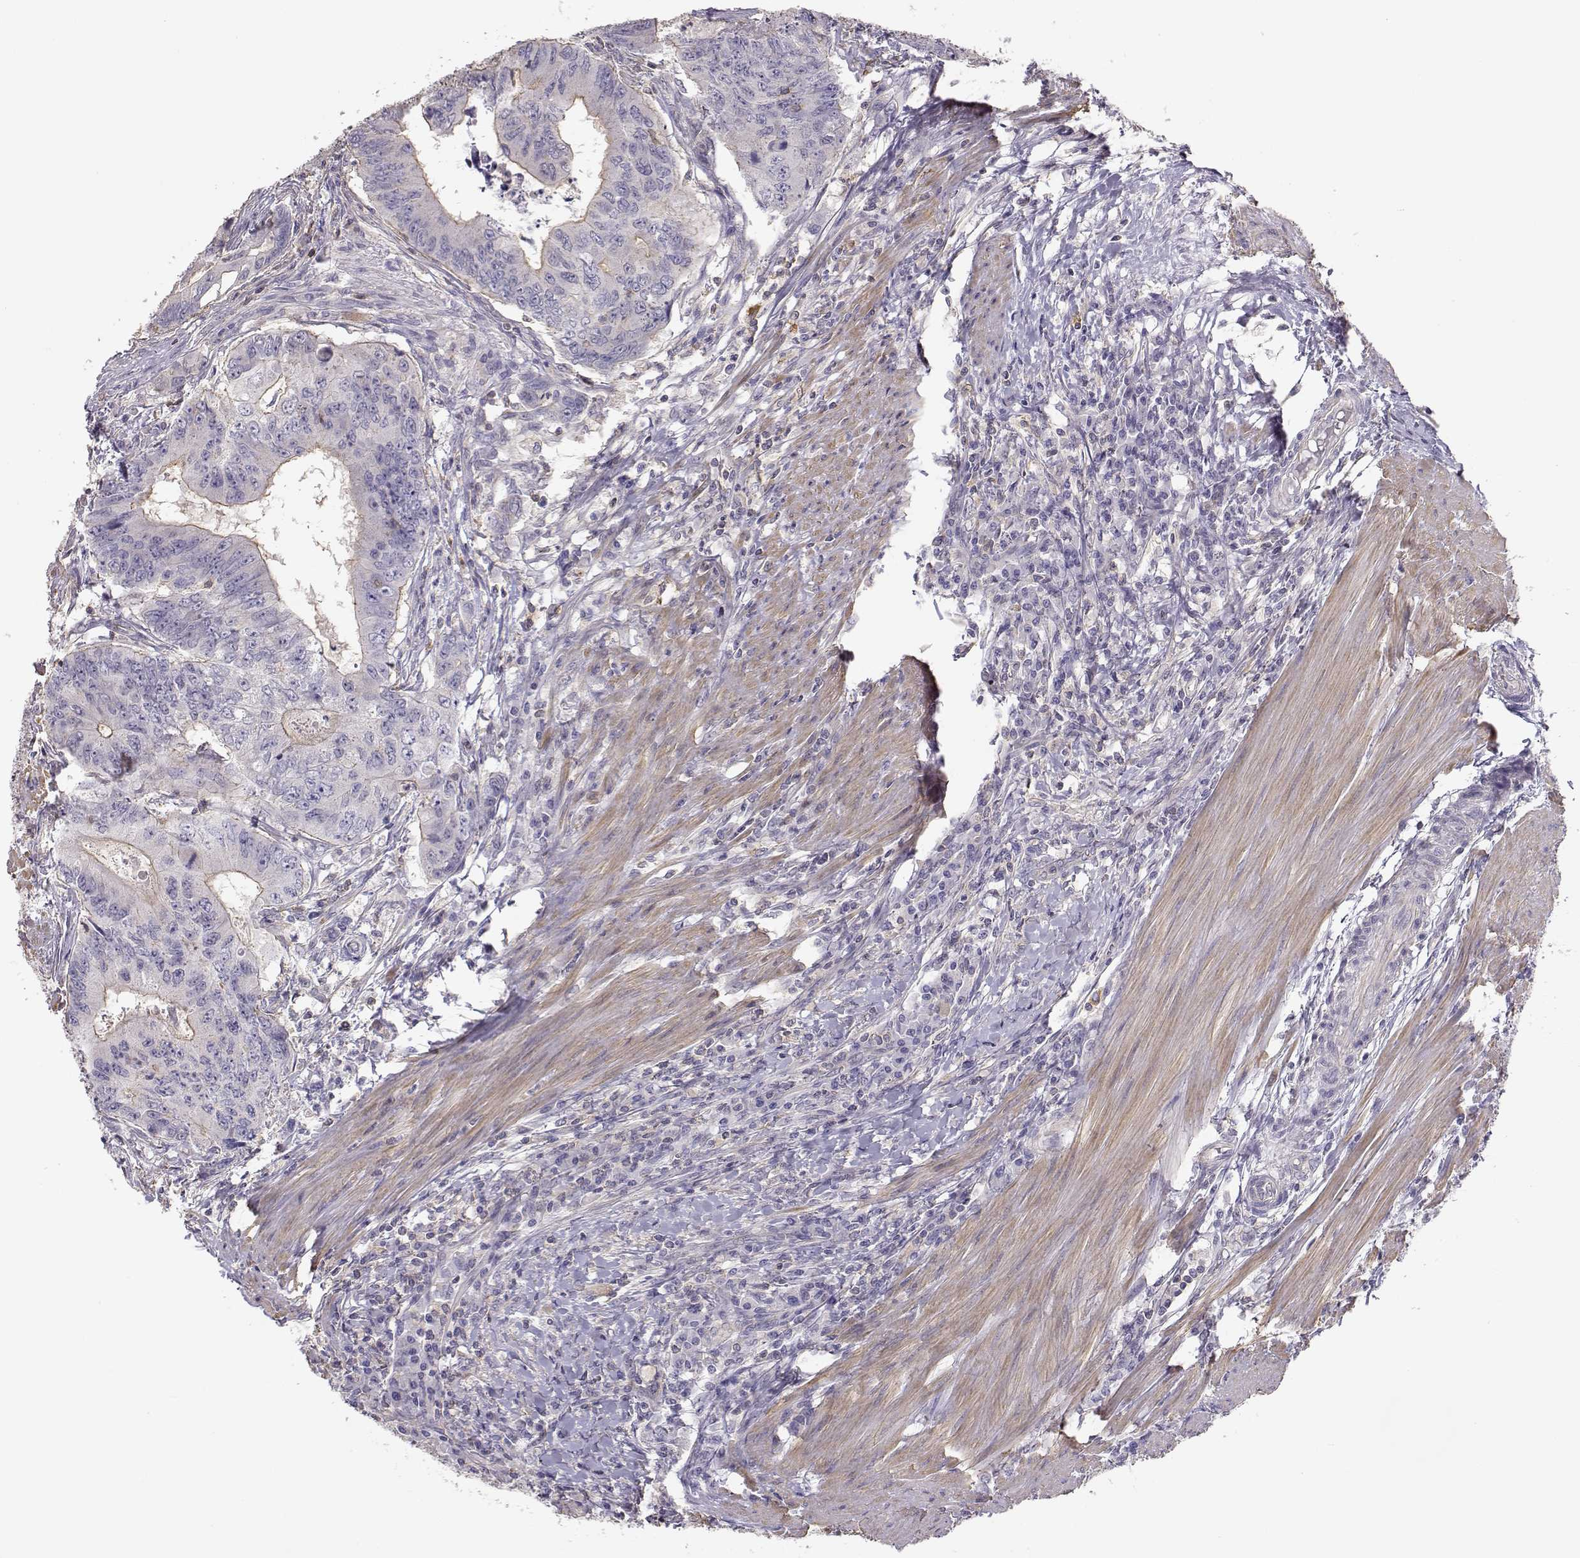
{"staining": {"intensity": "weak", "quantity": "<25%", "location": "cytoplasmic/membranous"}, "tissue": "colorectal cancer", "cell_type": "Tumor cells", "image_type": "cancer", "snomed": [{"axis": "morphology", "description": "Adenocarcinoma, NOS"}, {"axis": "topography", "description": "Colon"}], "caption": "An image of colorectal cancer (adenocarcinoma) stained for a protein displays no brown staining in tumor cells.", "gene": "DAPL1", "patient": {"sex": "male", "age": 53}}